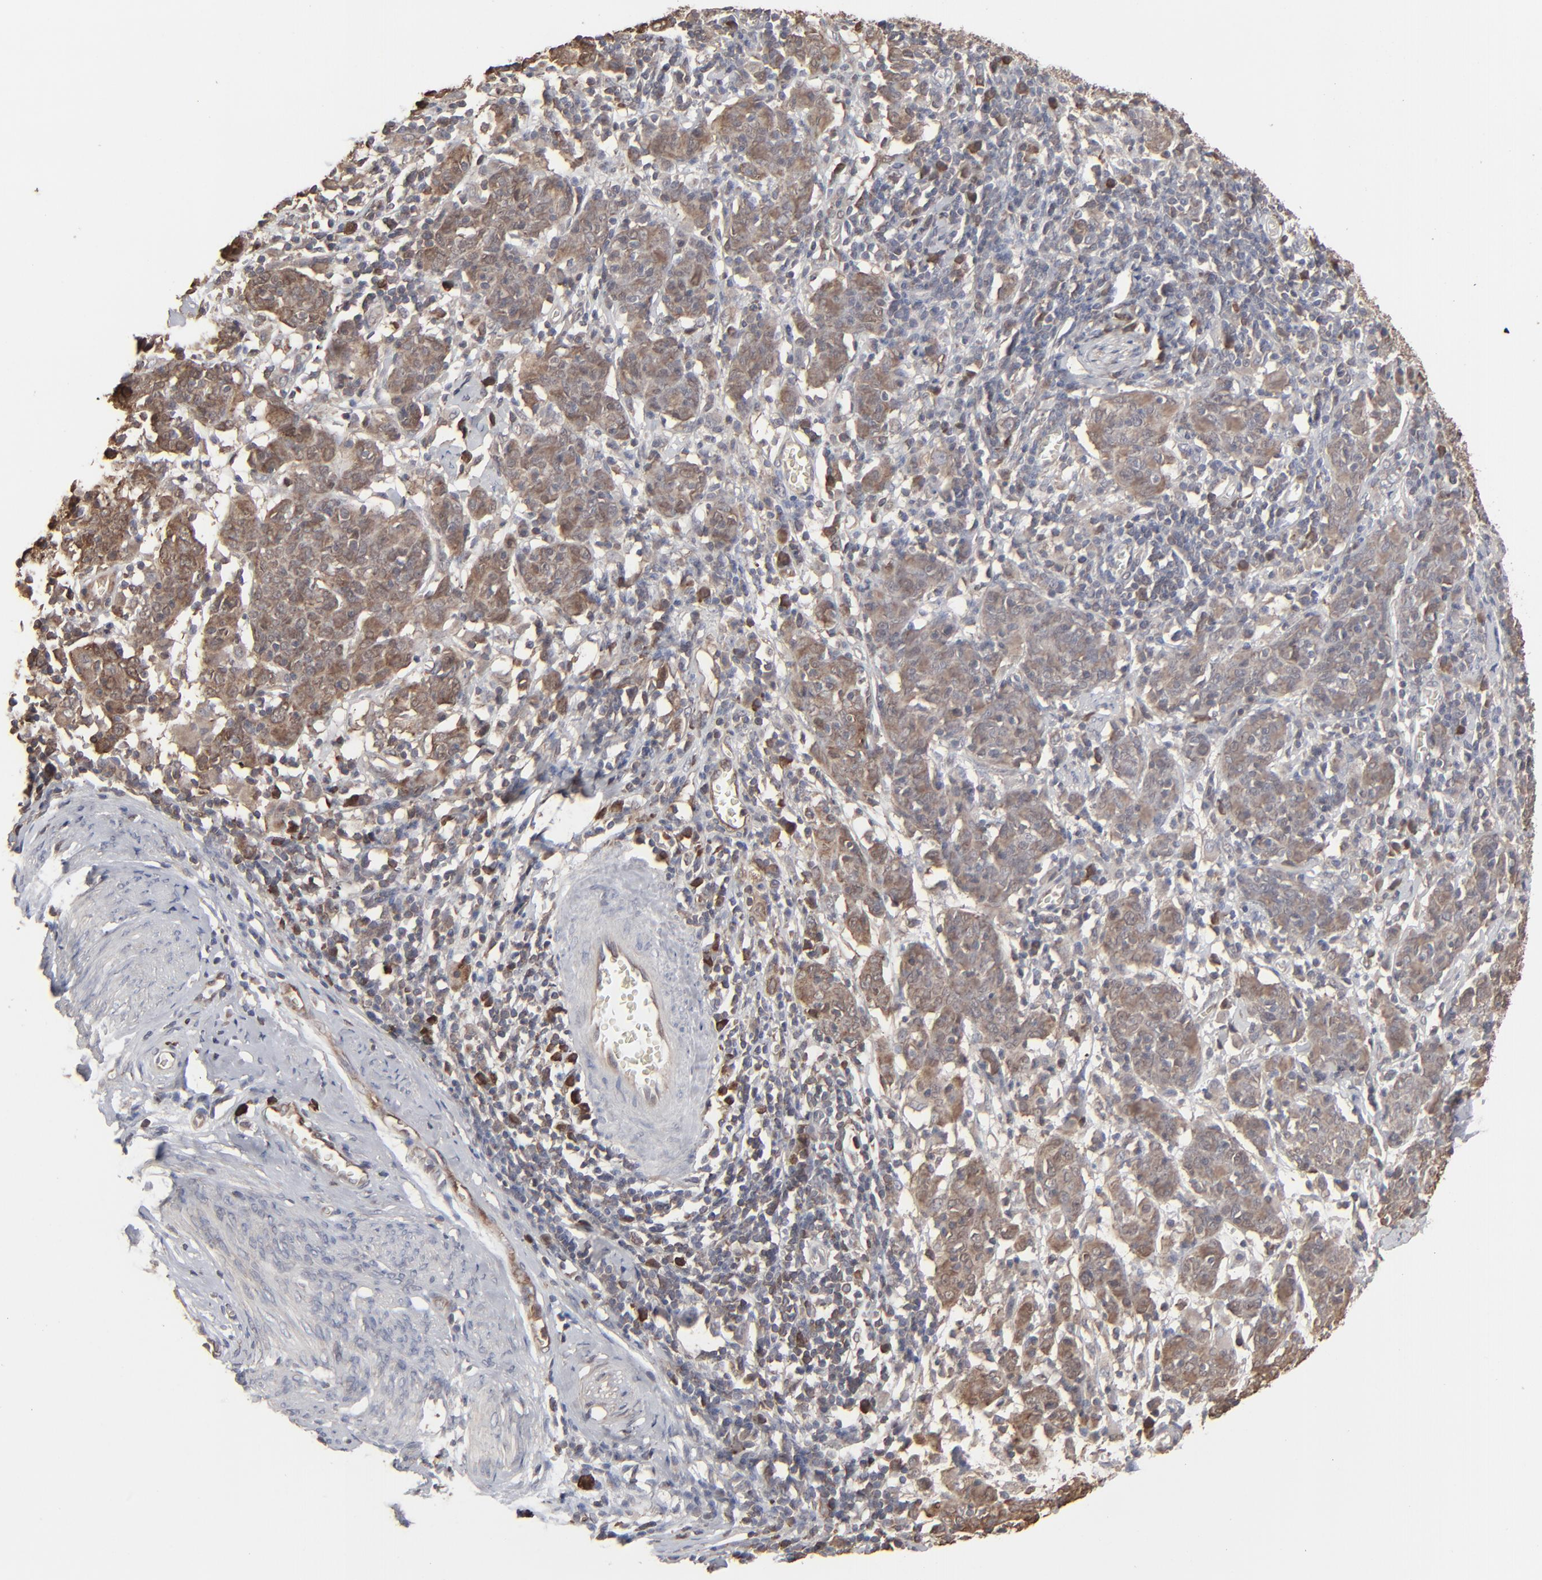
{"staining": {"intensity": "moderate", "quantity": ">75%", "location": "cytoplasmic/membranous"}, "tissue": "cervical cancer", "cell_type": "Tumor cells", "image_type": "cancer", "snomed": [{"axis": "morphology", "description": "Normal tissue, NOS"}, {"axis": "morphology", "description": "Squamous cell carcinoma, NOS"}, {"axis": "topography", "description": "Cervix"}], "caption": "Cervical cancer was stained to show a protein in brown. There is medium levels of moderate cytoplasmic/membranous staining in approximately >75% of tumor cells.", "gene": "NME1-NME2", "patient": {"sex": "female", "age": 67}}